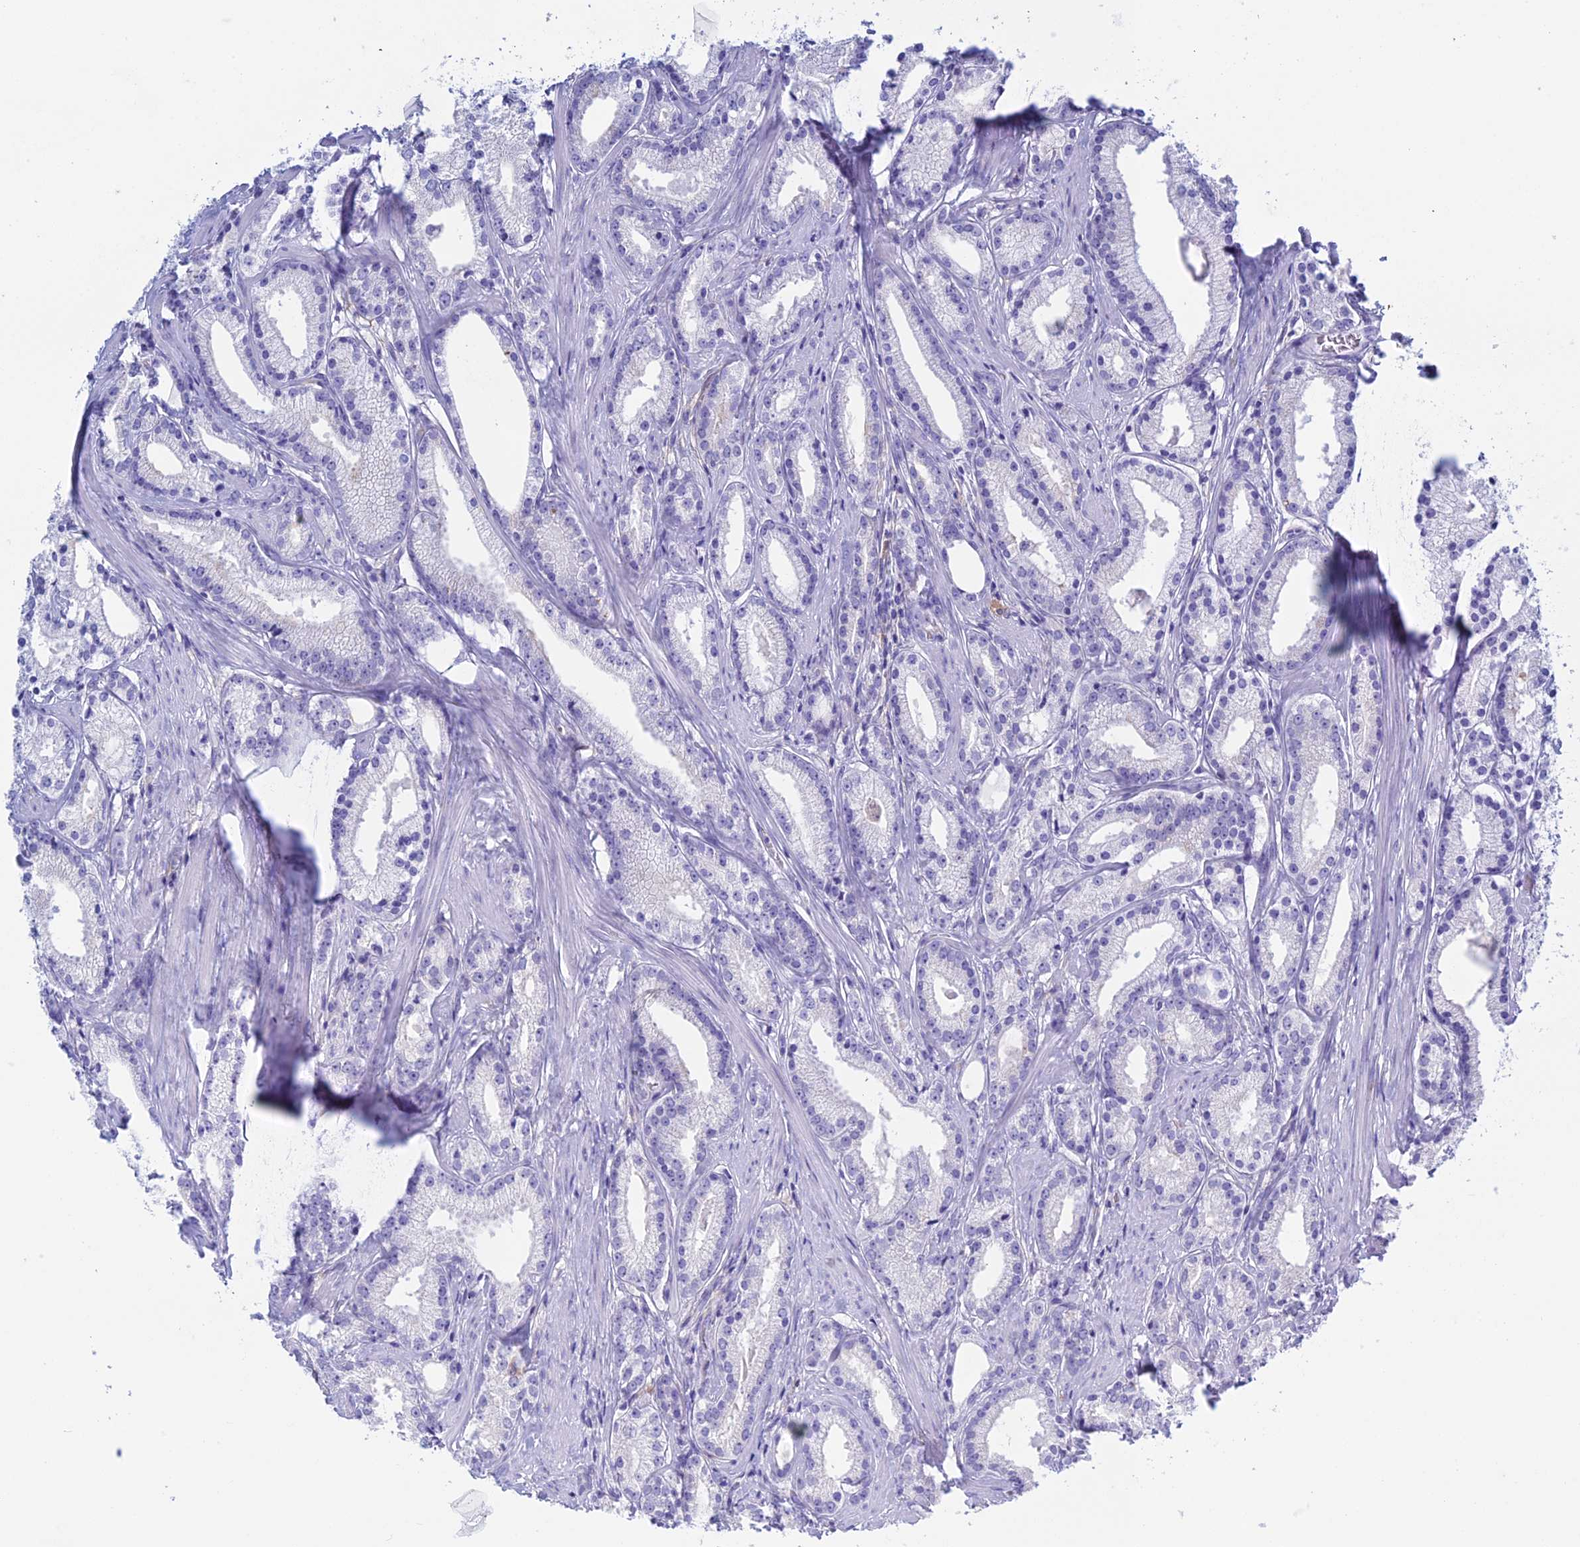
{"staining": {"intensity": "negative", "quantity": "none", "location": "none"}, "tissue": "prostate cancer", "cell_type": "Tumor cells", "image_type": "cancer", "snomed": [{"axis": "morphology", "description": "Adenocarcinoma, Low grade"}, {"axis": "topography", "description": "Prostate"}], "caption": "Immunohistochemistry of human prostate adenocarcinoma (low-grade) demonstrates no expression in tumor cells.", "gene": "KCNK17", "patient": {"sex": "male", "age": 57}}